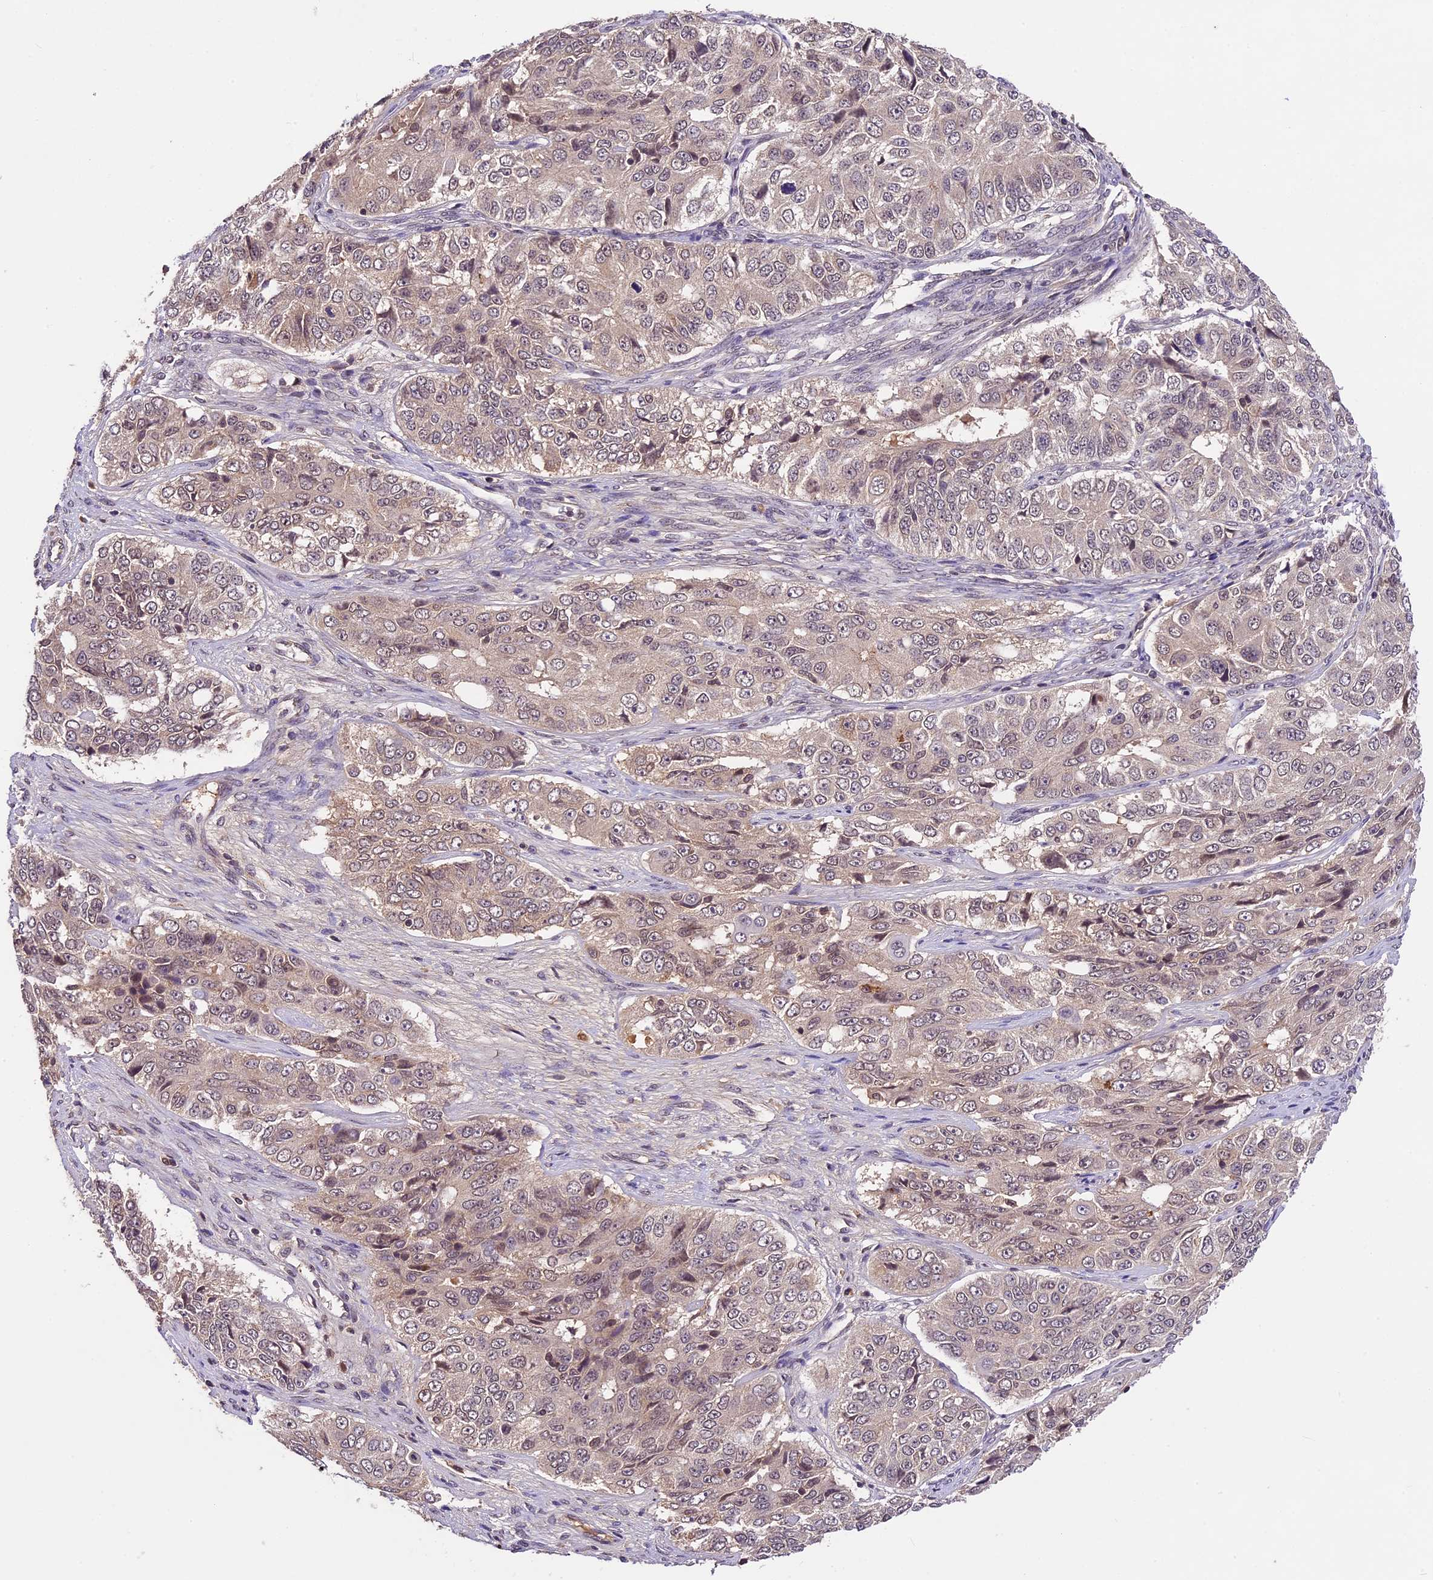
{"staining": {"intensity": "weak", "quantity": "<25%", "location": "cytoplasmic/membranous,nuclear"}, "tissue": "ovarian cancer", "cell_type": "Tumor cells", "image_type": "cancer", "snomed": [{"axis": "morphology", "description": "Carcinoma, endometroid"}, {"axis": "topography", "description": "Ovary"}], "caption": "A photomicrograph of ovarian cancer (endometroid carcinoma) stained for a protein exhibits no brown staining in tumor cells.", "gene": "ATP10A", "patient": {"sex": "female", "age": 51}}